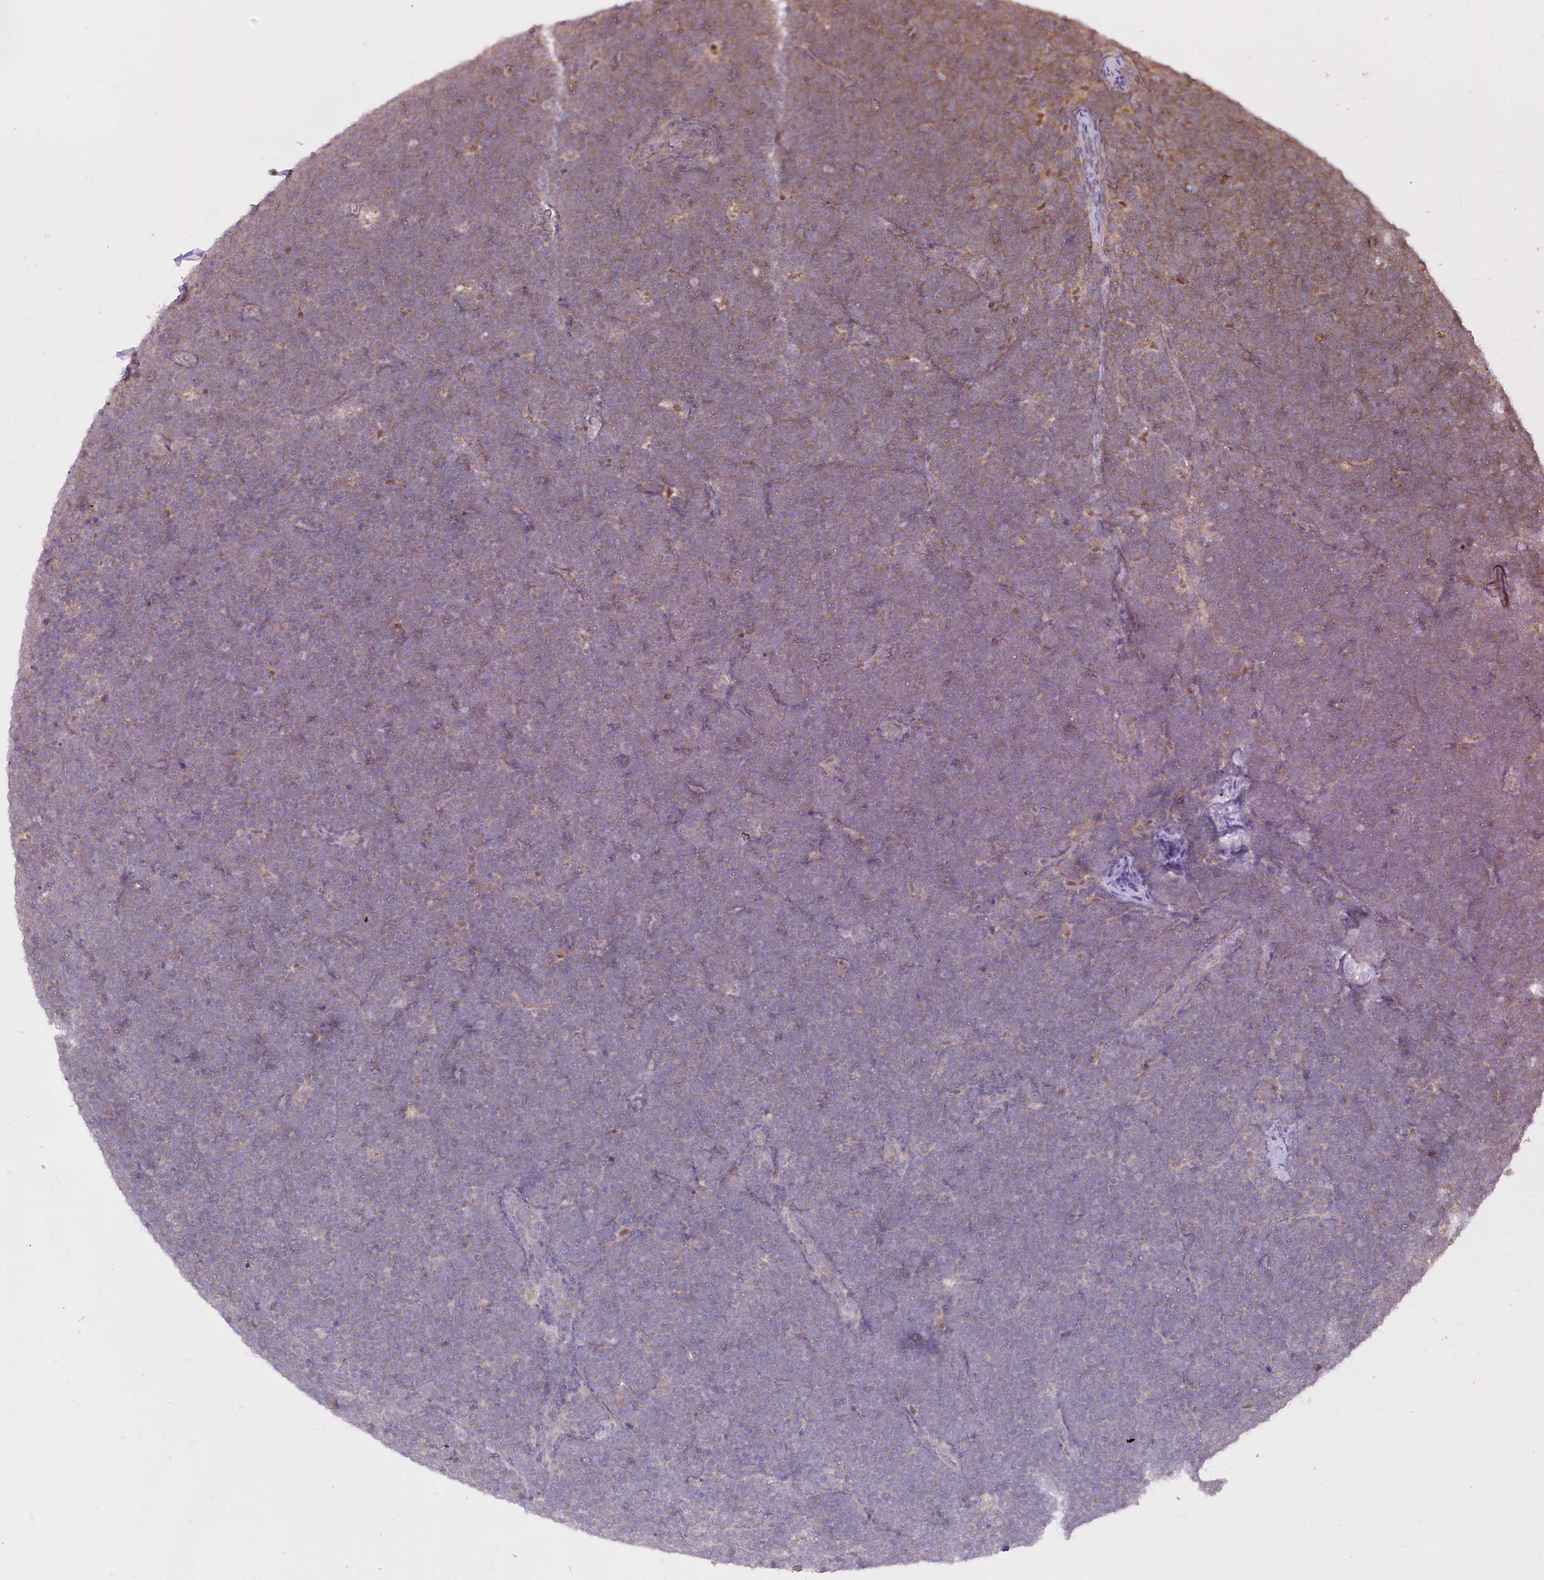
{"staining": {"intensity": "weak", "quantity": "<25%", "location": "cytoplasmic/membranous"}, "tissue": "lymphoma", "cell_type": "Tumor cells", "image_type": "cancer", "snomed": [{"axis": "morphology", "description": "Malignant lymphoma, non-Hodgkin's type, High grade"}, {"axis": "topography", "description": "Lymph node"}], "caption": "Immunohistochemistry image of lymphoma stained for a protein (brown), which exhibits no positivity in tumor cells.", "gene": "PSMA1", "patient": {"sex": "male", "age": 13}}